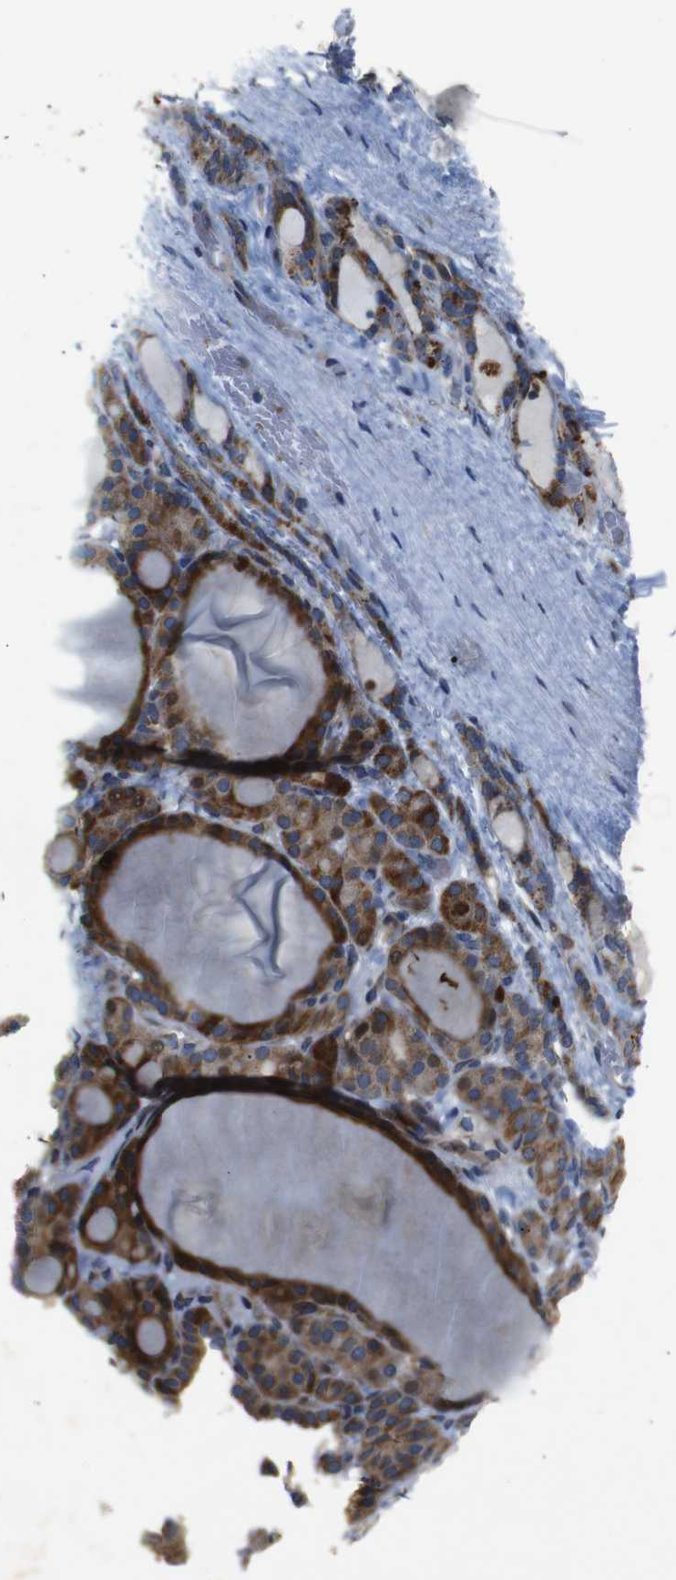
{"staining": {"intensity": "strong", "quantity": ">75%", "location": "cytoplasmic/membranous"}, "tissue": "thyroid gland", "cell_type": "Glandular cells", "image_type": "normal", "snomed": [{"axis": "morphology", "description": "Normal tissue, NOS"}, {"axis": "topography", "description": "Thyroid gland"}], "caption": "A brown stain highlights strong cytoplasmic/membranous positivity of a protein in glandular cells of benign human thyroid gland.", "gene": "CHST10", "patient": {"sex": "female", "age": 28}}